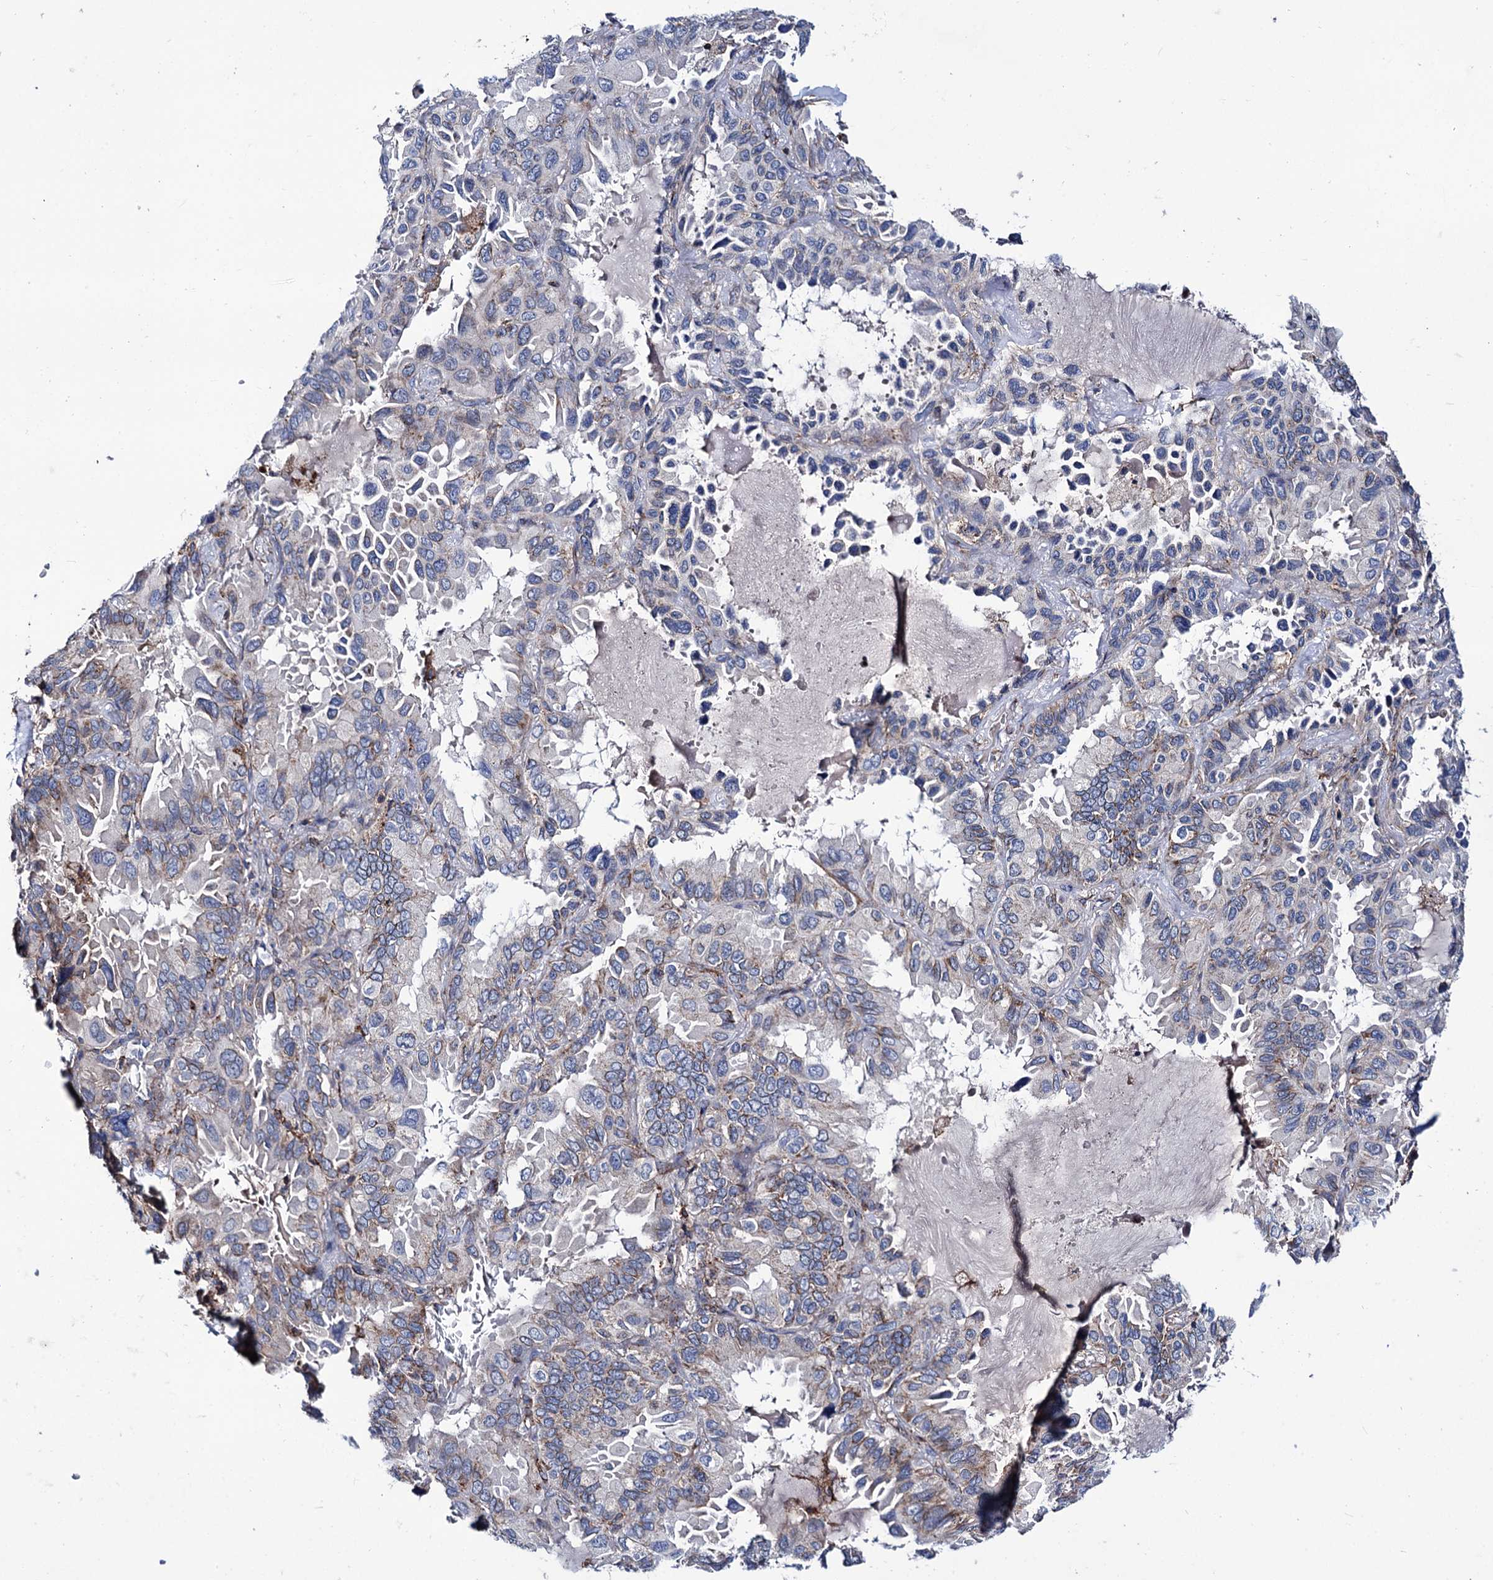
{"staining": {"intensity": "weak", "quantity": "<25%", "location": "cytoplasmic/membranous"}, "tissue": "lung cancer", "cell_type": "Tumor cells", "image_type": "cancer", "snomed": [{"axis": "morphology", "description": "Adenocarcinoma, NOS"}, {"axis": "topography", "description": "Lung"}], "caption": "Lung cancer (adenocarcinoma) was stained to show a protein in brown. There is no significant positivity in tumor cells. The staining is performed using DAB brown chromogen with nuclei counter-stained in using hematoxylin.", "gene": "DEF6", "patient": {"sex": "male", "age": 64}}